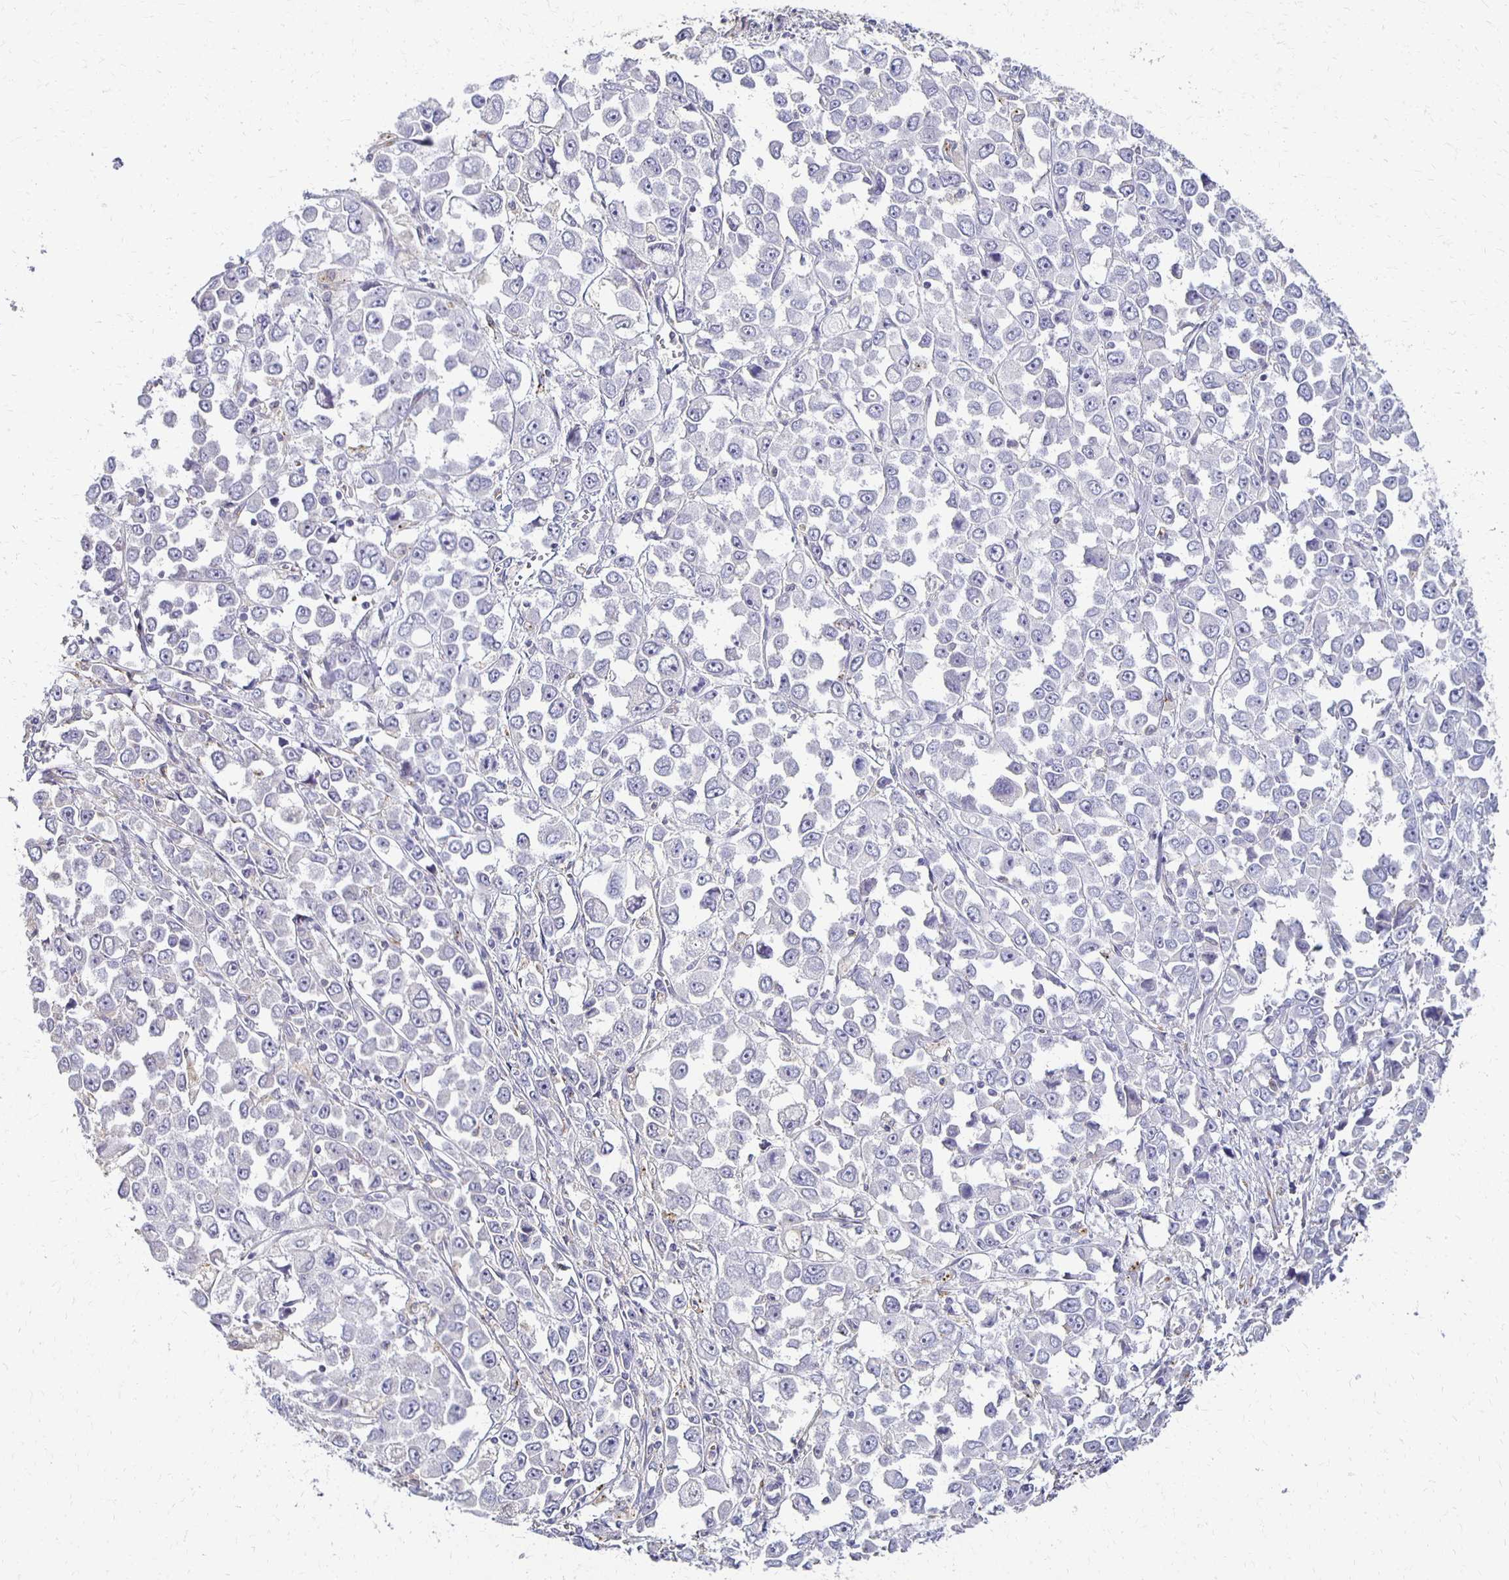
{"staining": {"intensity": "negative", "quantity": "none", "location": "none"}, "tissue": "stomach cancer", "cell_type": "Tumor cells", "image_type": "cancer", "snomed": [{"axis": "morphology", "description": "Adenocarcinoma, NOS"}, {"axis": "topography", "description": "Stomach, upper"}], "caption": "Image shows no protein positivity in tumor cells of adenocarcinoma (stomach) tissue.", "gene": "GPX4", "patient": {"sex": "male", "age": 70}}